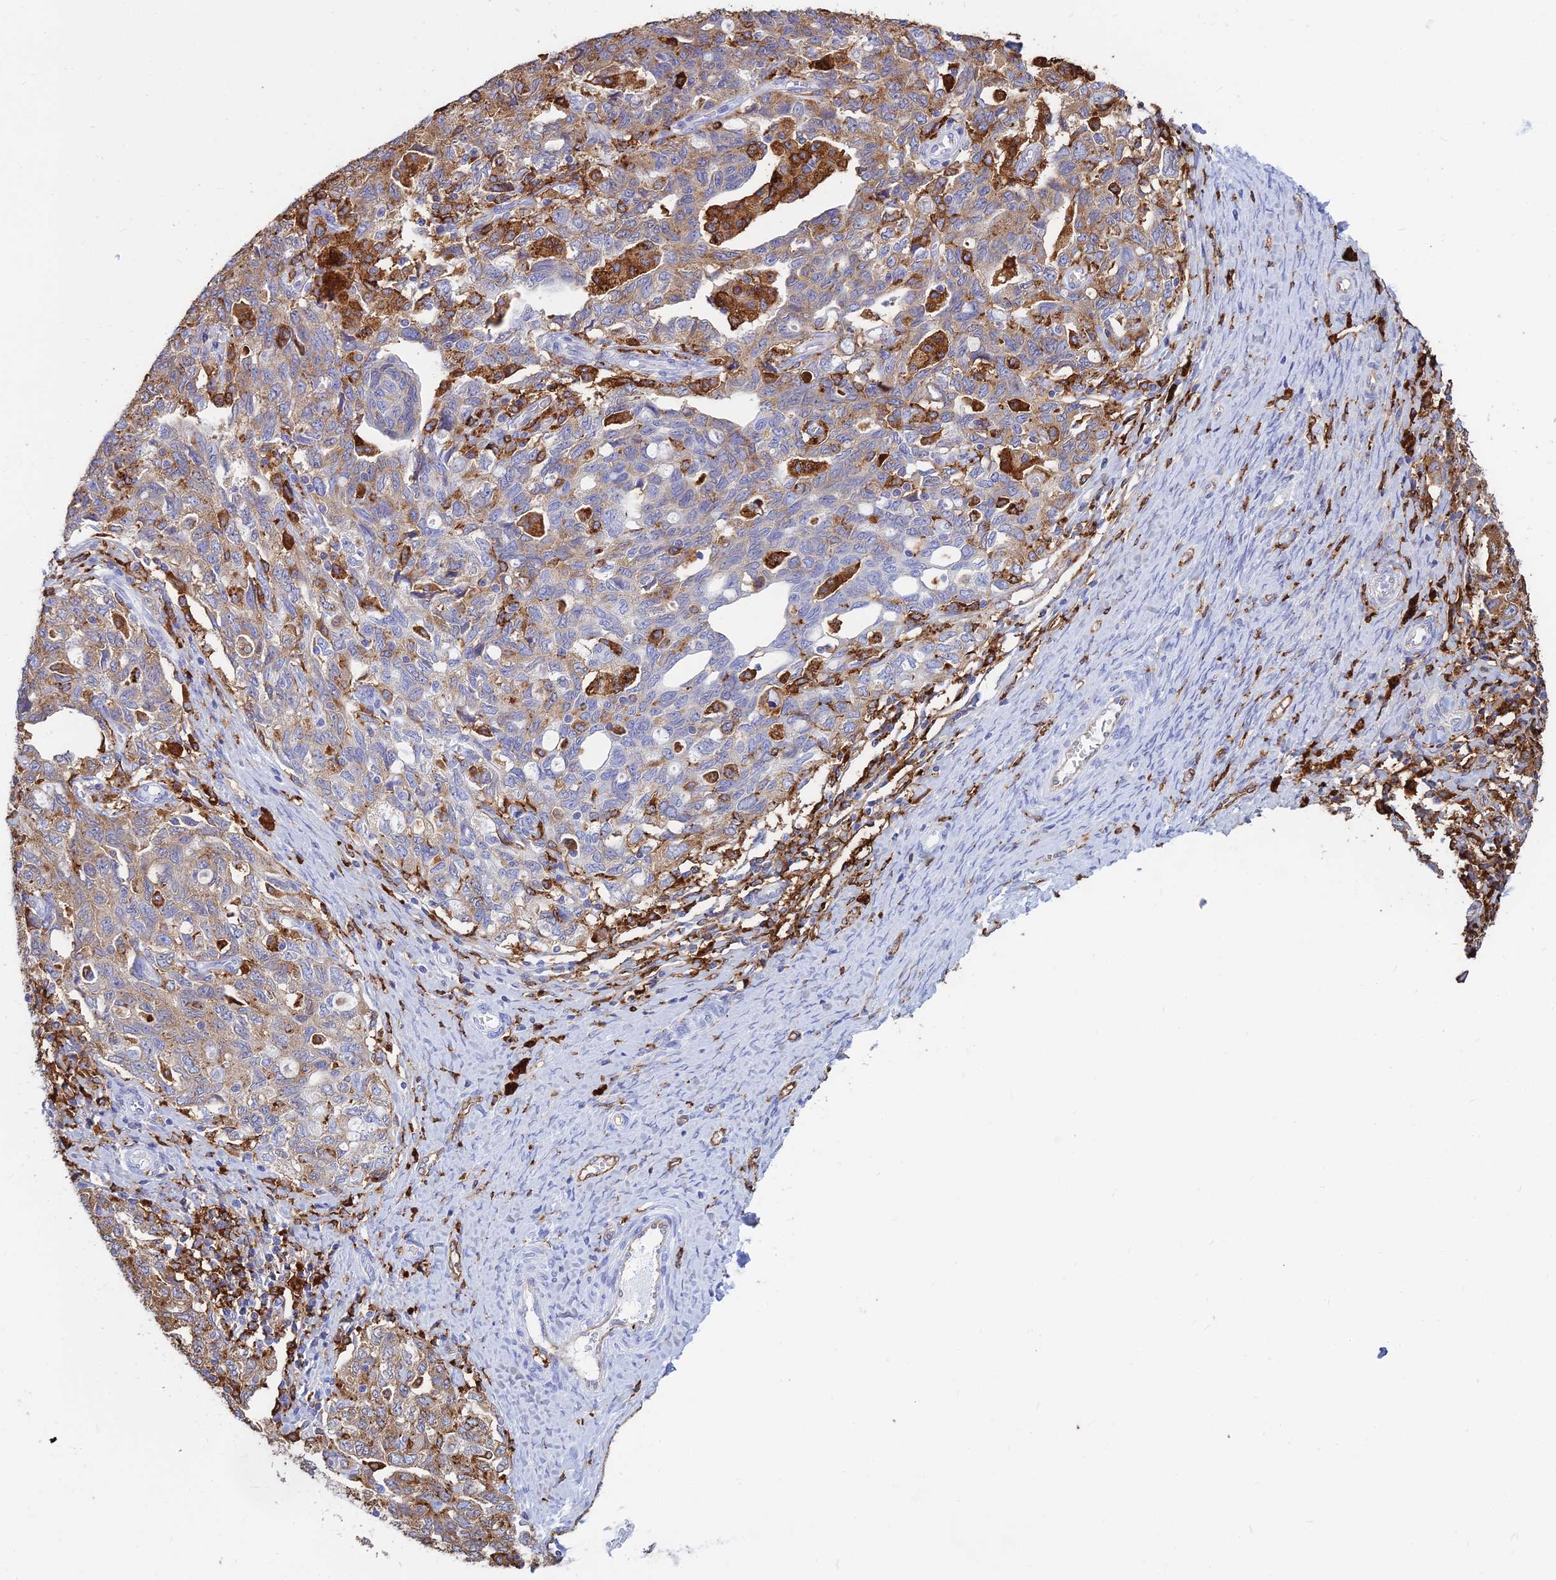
{"staining": {"intensity": "moderate", "quantity": ">75%", "location": "cytoplasmic/membranous"}, "tissue": "ovarian cancer", "cell_type": "Tumor cells", "image_type": "cancer", "snomed": [{"axis": "morphology", "description": "Carcinoma, NOS"}, {"axis": "morphology", "description": "Cystadenocarcinoma, serous, NOS"}, {"axis": "topography", "description": "Ovary"}], "caption": "Human ovarian serous cystadenocarcinoma stained for a protein (brown) shows moderate cytoplasmic/membranous positive expression in about >75% of tumor cells.", "gene": "HLA-DRB1", "patient": {"sex": "female", "age": 69}}